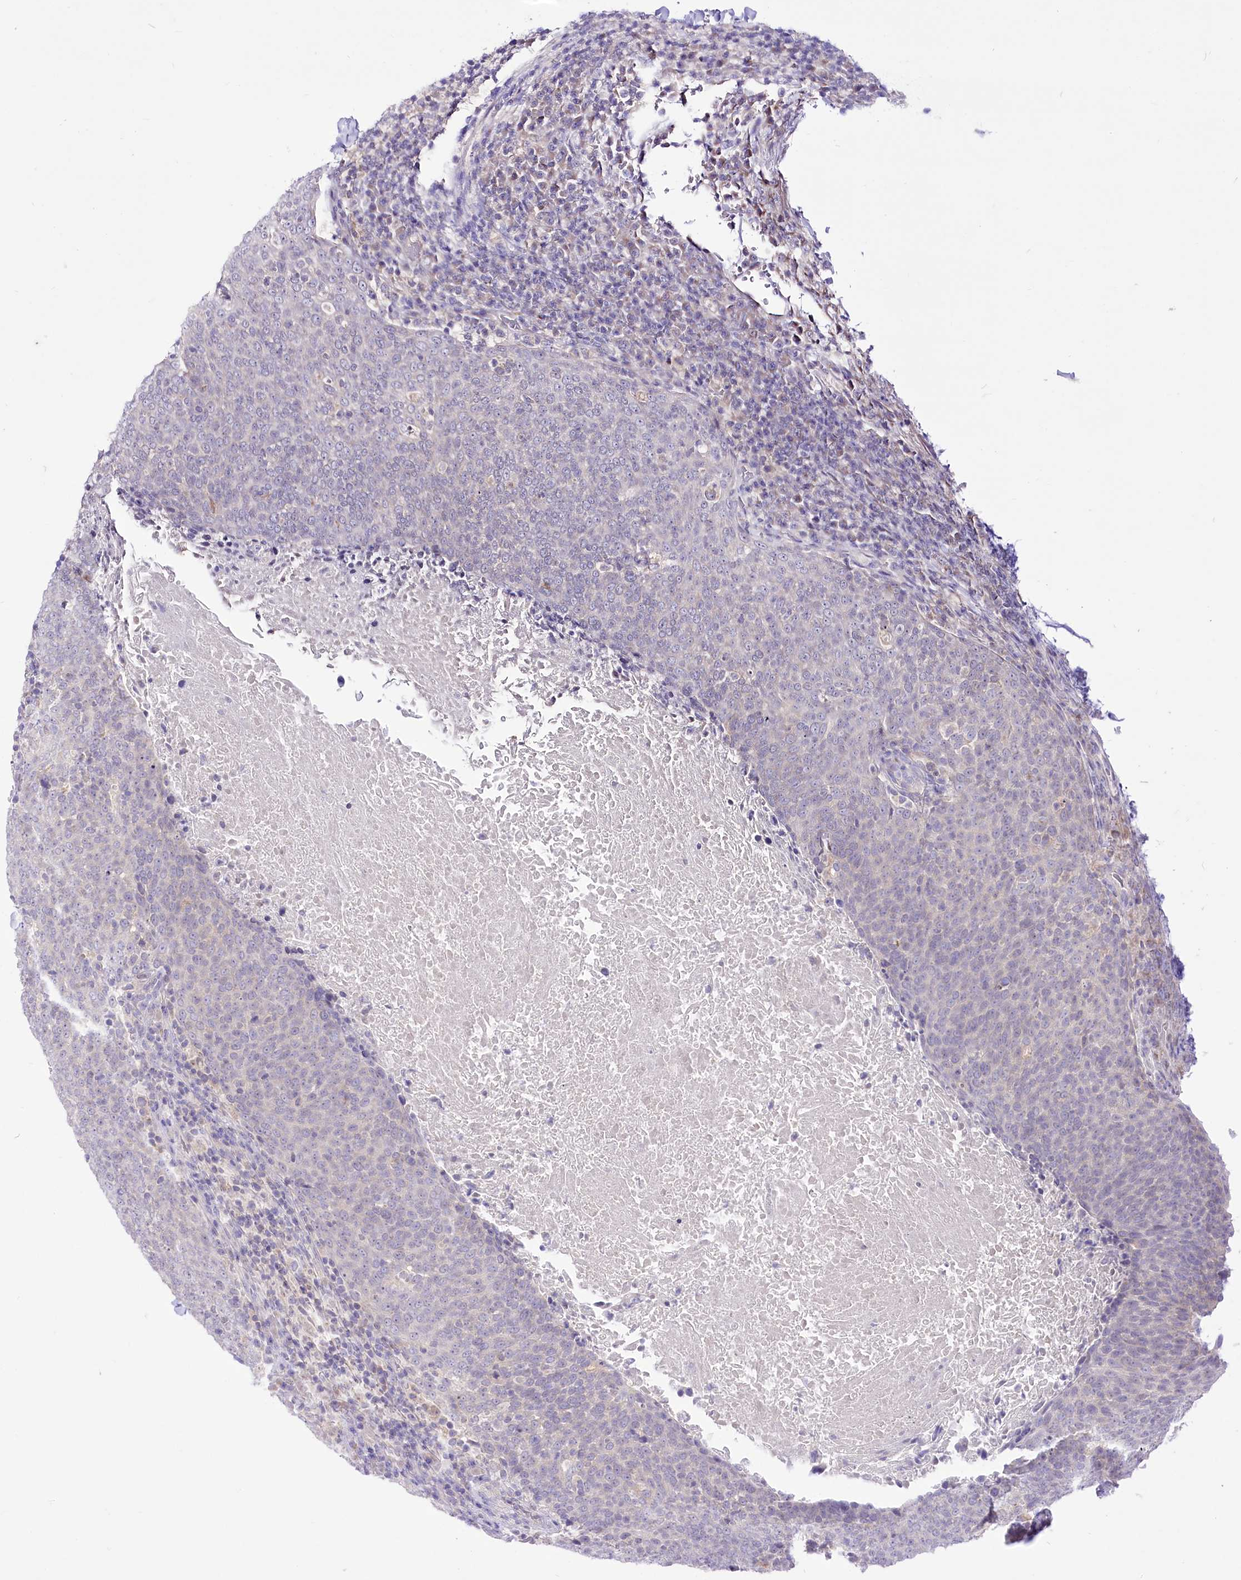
{"staining": {"intensity": "negative", "quantity": "none", "location": "none"}, "tissue": "head and neck cancer", "cell_type": "Tumor cells", "image_type": "cancer", "snomed": [{"axis": "morphology", "description": "Squamous cell carcinoma, NOS"}, {"axis": "morphology", "description": "Squamous cell carcinoma, metastatic, NOS"}, {"axis": "topography", "description": "Lymph node"}, {"axis": "topography", "description": "Head-Neck"}], "caption": "Immunohistochemical staining of human metastatic squamous cell carcinoma (head and neck) displays no significant expression in tumor cells.", "gene": "HELT", "patient": {"sex": "male", "age": 62}}